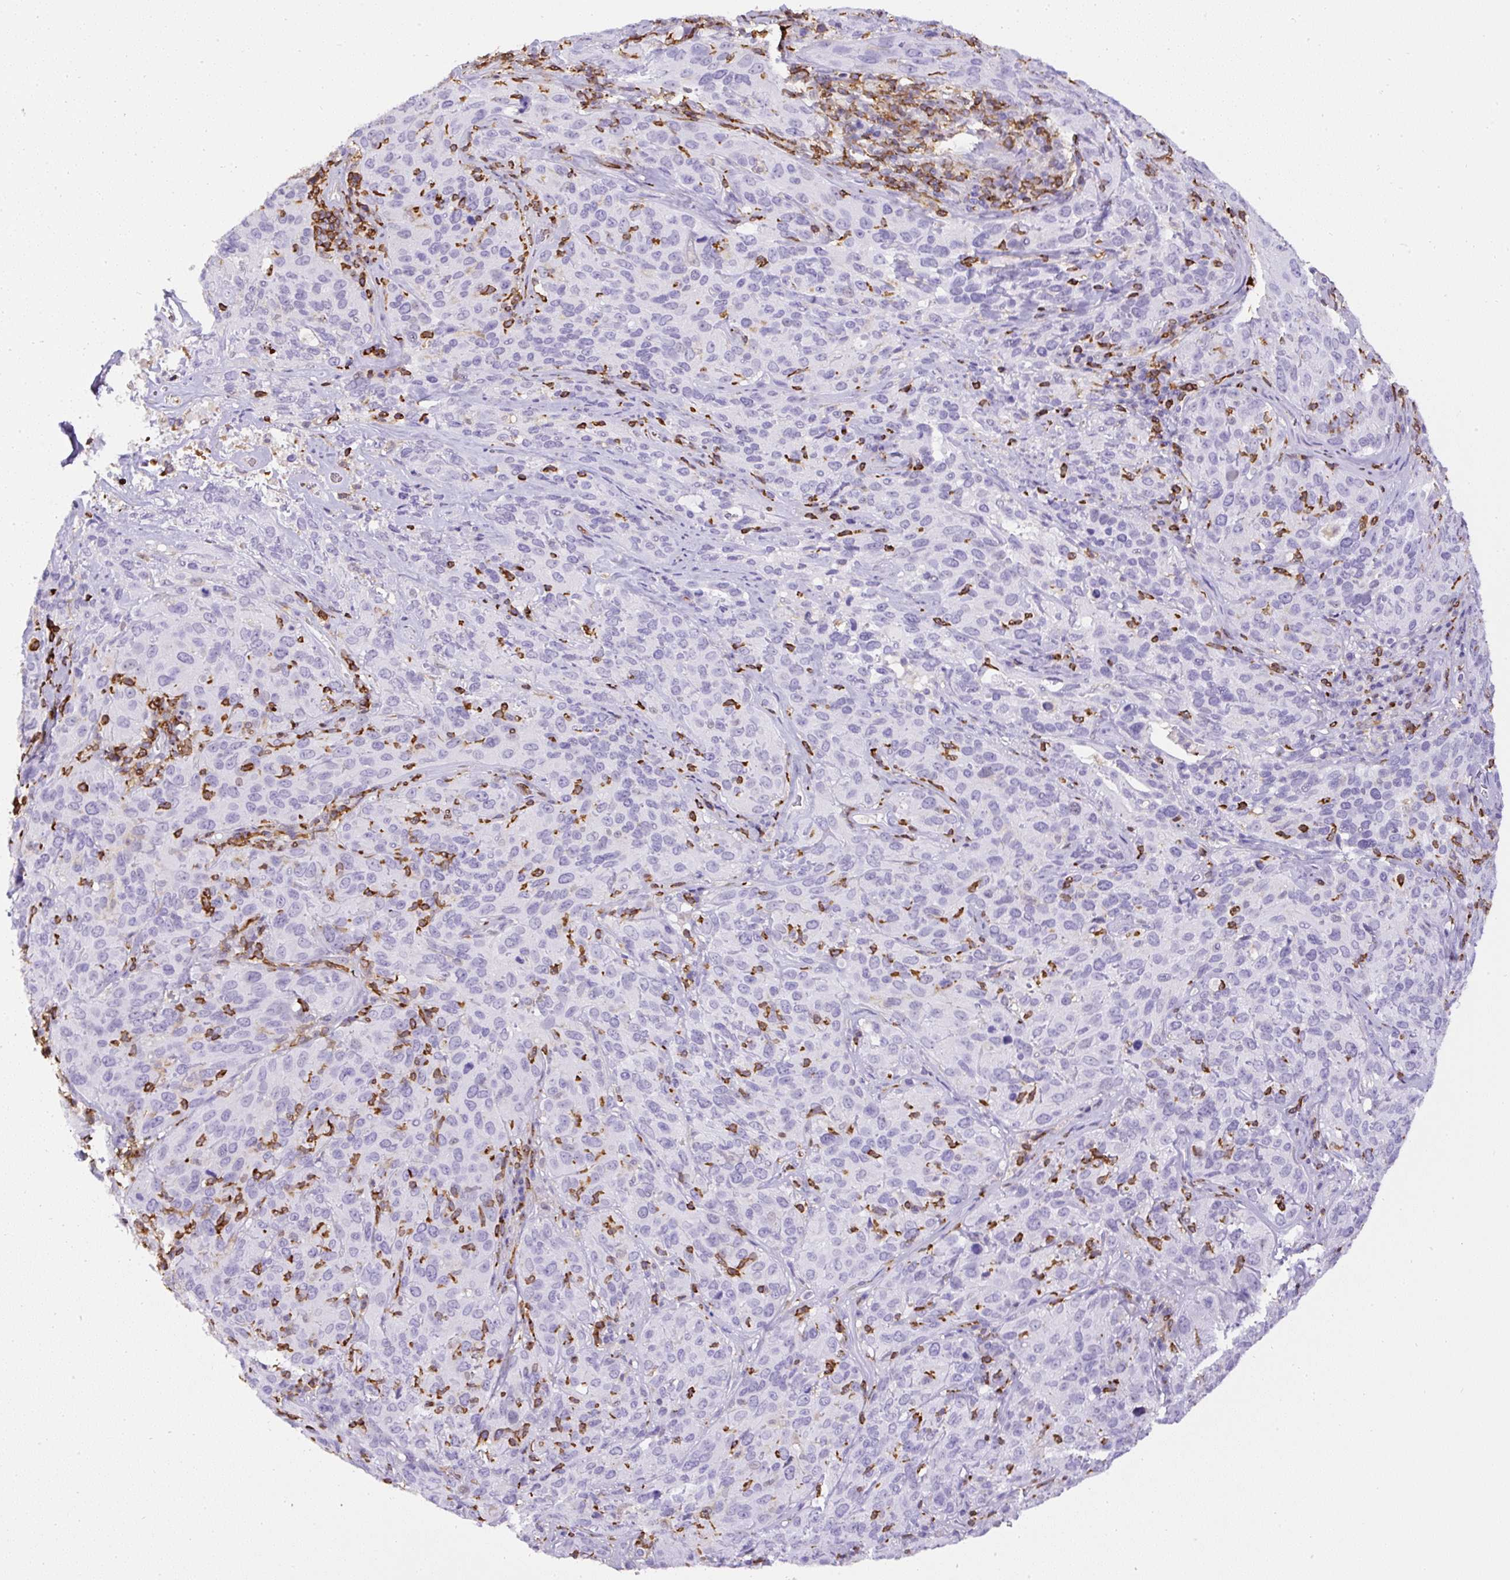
{"staining": {"intensity": "negative", "quantity": "none", "location": "none"}, "tissue": "cervical cancer", "cell_type": "Tumor cells", "image_type": "cancer", "snomed": [{"axis": "morphology", "description": "Squamous cell carcinoma, NOS"}, {"axis": "topography", "description": "Cervix"}], "caption": "There is no significant positivity in tumor cells of cervical cancer (squamous cell carcinoma). (Immunohistochemistry (ihc), brightfield microscopy, high magnification).", "gene": "FAM228B", "patient": {"sex": "female", "age": 51}}